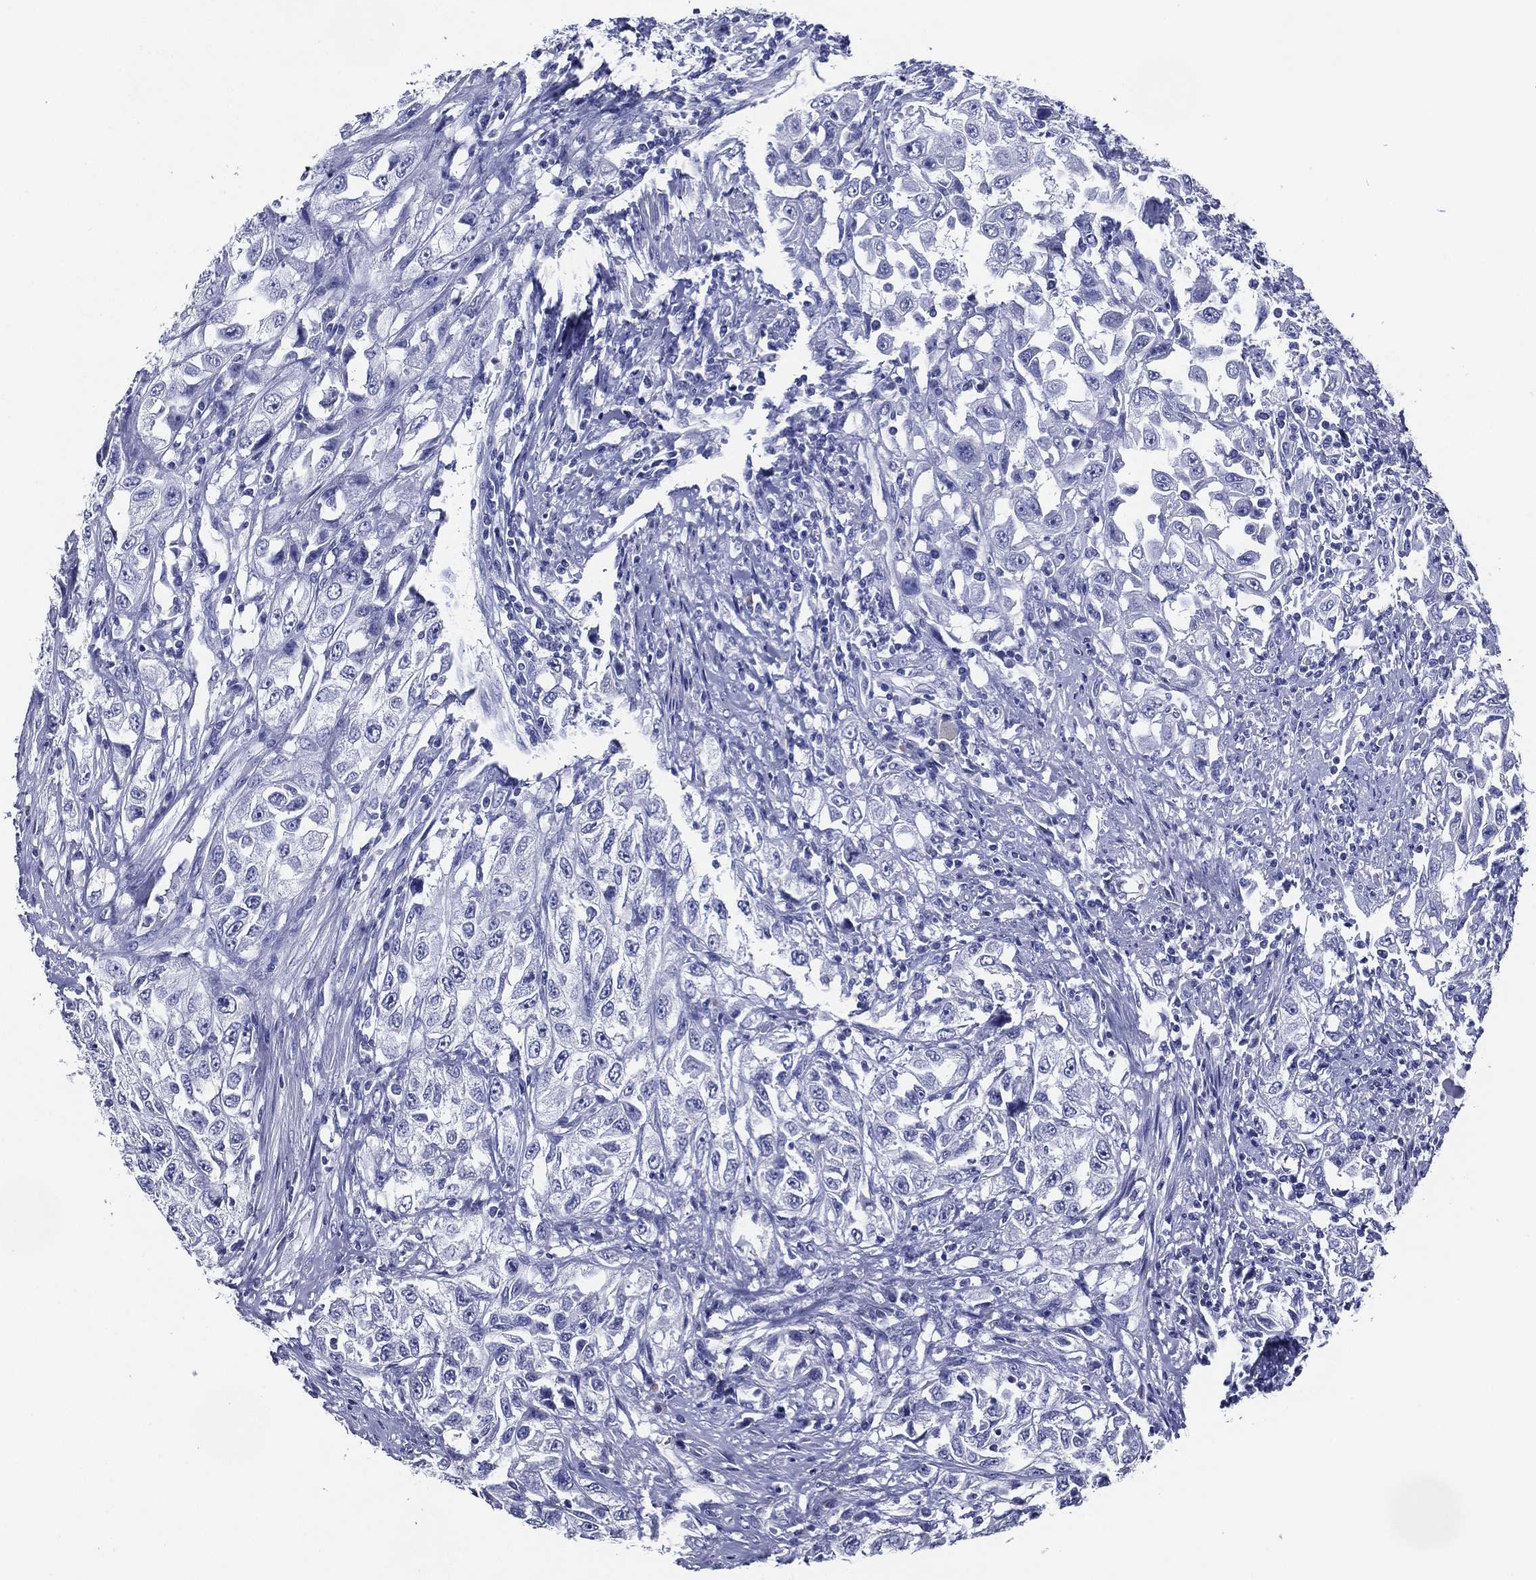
{"staining": {"intensity": "negative", "quantity": "none", "location": "none"}, "tissue": "urothelial cancer", "cell_type": "Tumor cells", "image_type": "cancer", "snomed": [{"axis": "morphology", "description": "Urothelial carcinoma, High grade"}, {"axis": "topography", "description": "Urinary bladder"}], "caption": "This is an immunohistochemistry micrograph of human high-grade urothelial carcinoma. There is no staining in tumor cells.", "gene": "ACE2", "patient": {"sex": "female", "age": 56}}